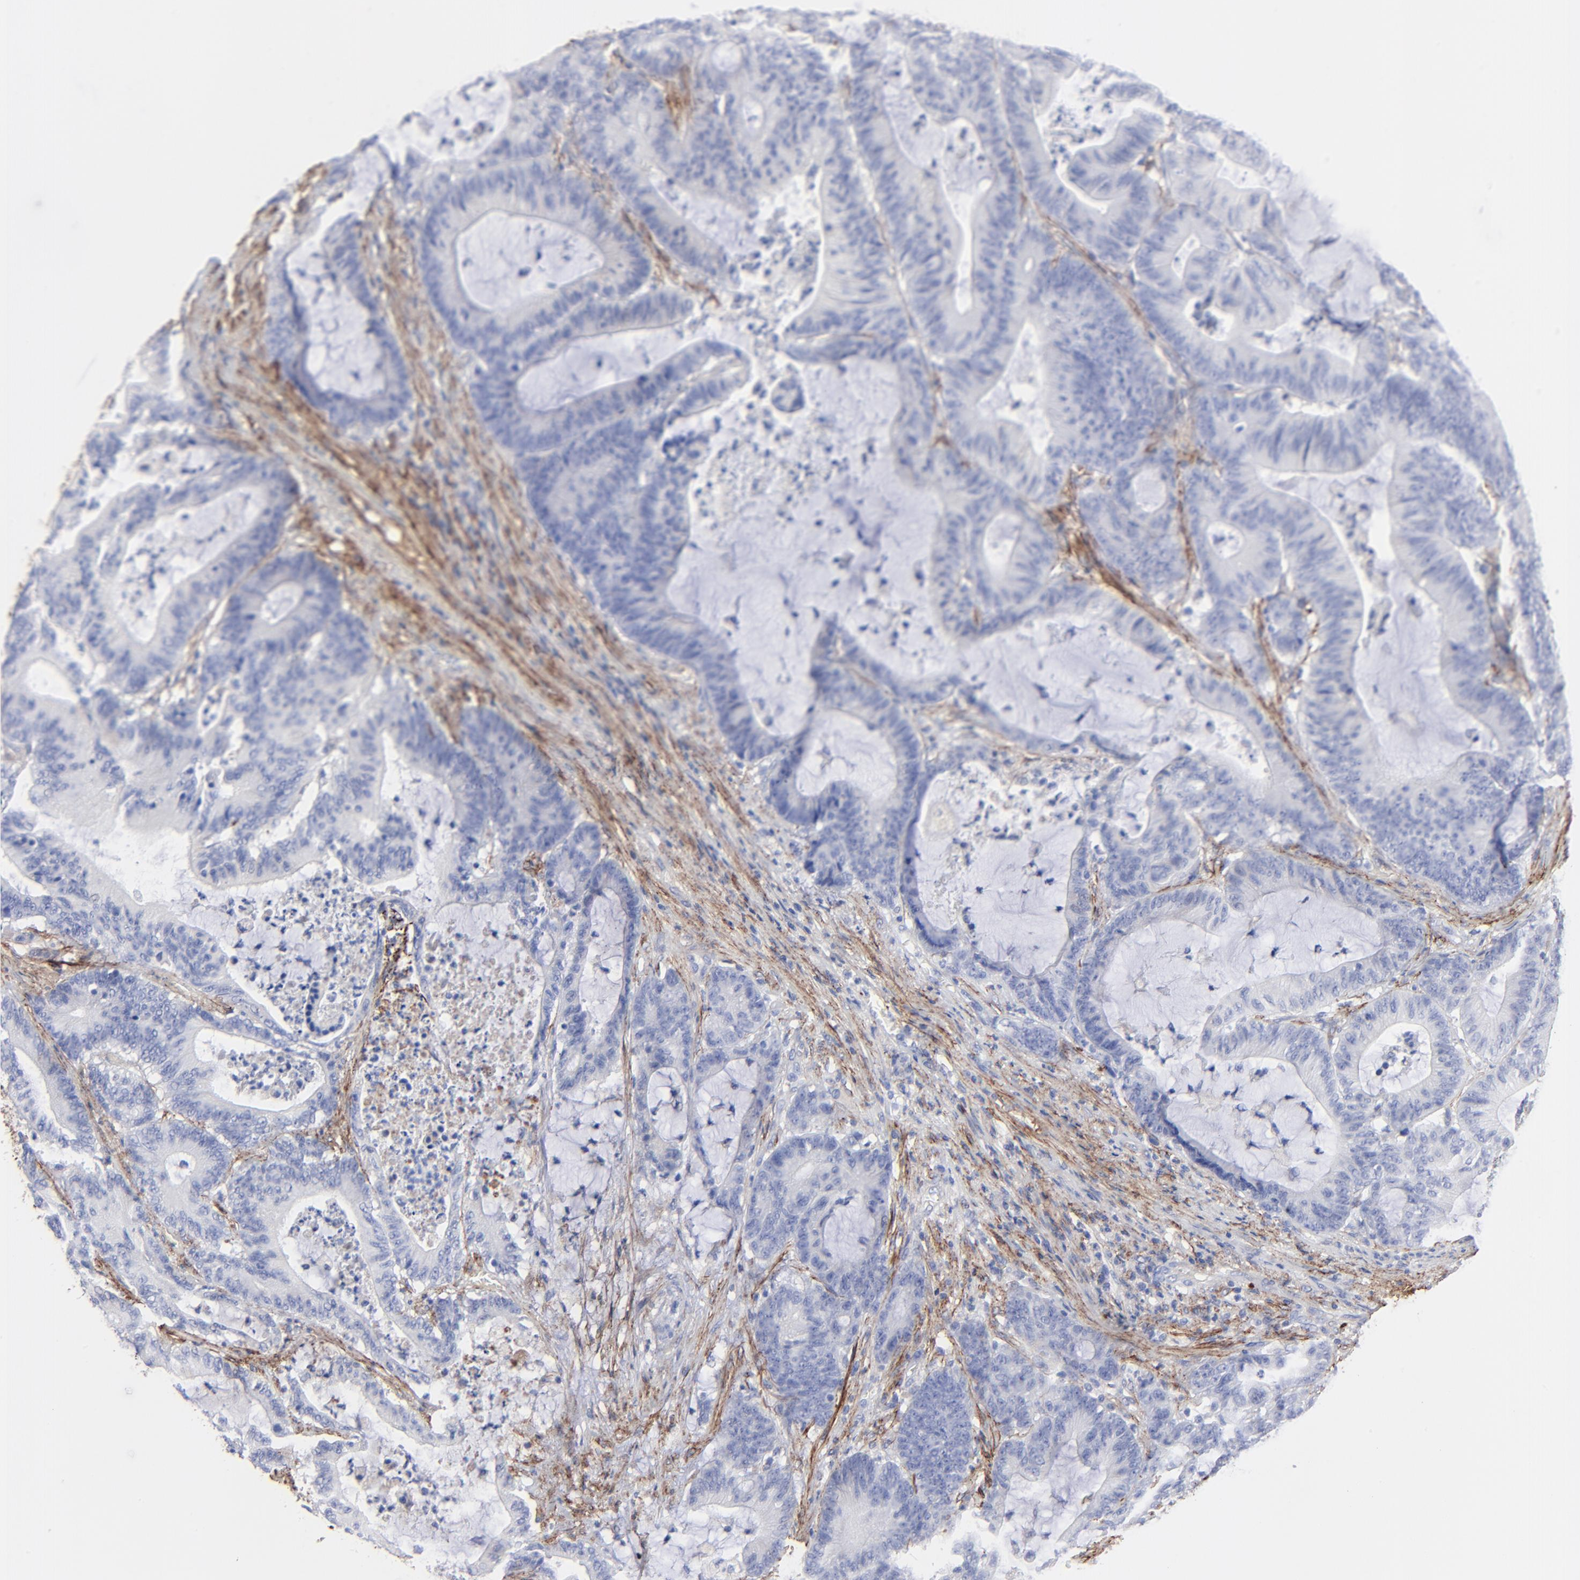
{"staining": {"intensity": "negative", "quantity": "none", "location": "none"}, "tissue": "colorectal cancer", "cell_type": "Tumor cells", "image_type": "cancer", "snomed": [{"axis": "morphology", "description": "Adenocarcinoma, NOS"}, {"axis": "topography", "description": "Colon"}], "caption": "Colorectal adenocarcinoma was stained to show a protein in brown. There is no significant positivity in tumor cells.", "gene": "FBLN2", "patient": {"sex": "female", "age": 84}}